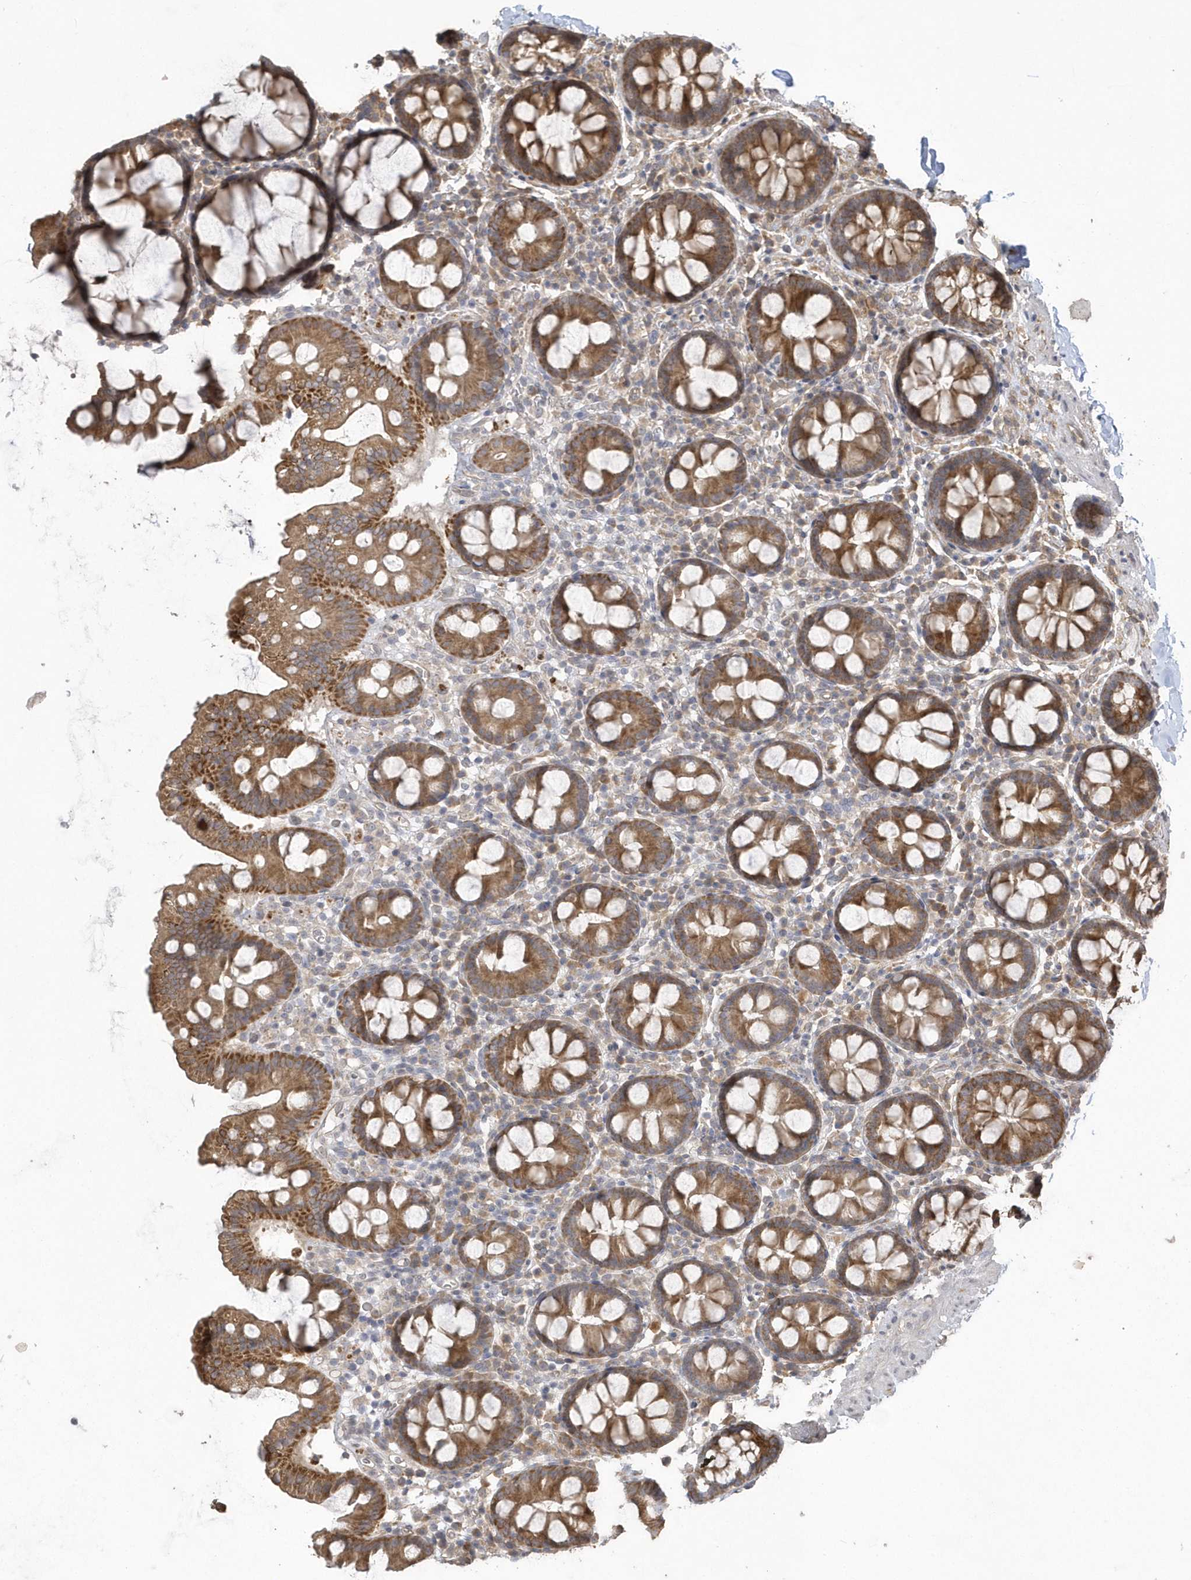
{"staining": {"intensity": "moderate", "quantity": ">75%", "location": "cytoplasmic/membranous"}, "tissue": "colon", "cell_type": "Endothelial cells", "image_type": "normal", "snomed": [{"axis": "morphology", "description": "Normal tissue, NOS"}, {"axis": "topography", "description": "Colon"}], "caption": "IHC histopathology image of benign colon stained for a protein (brown), which reveals medium levels of moderate cytoplasmic/membranous staining in about >75% of endothelial cells.", "gene": "HERPUD1", "patient": {"sex": "female", "age": 79}}